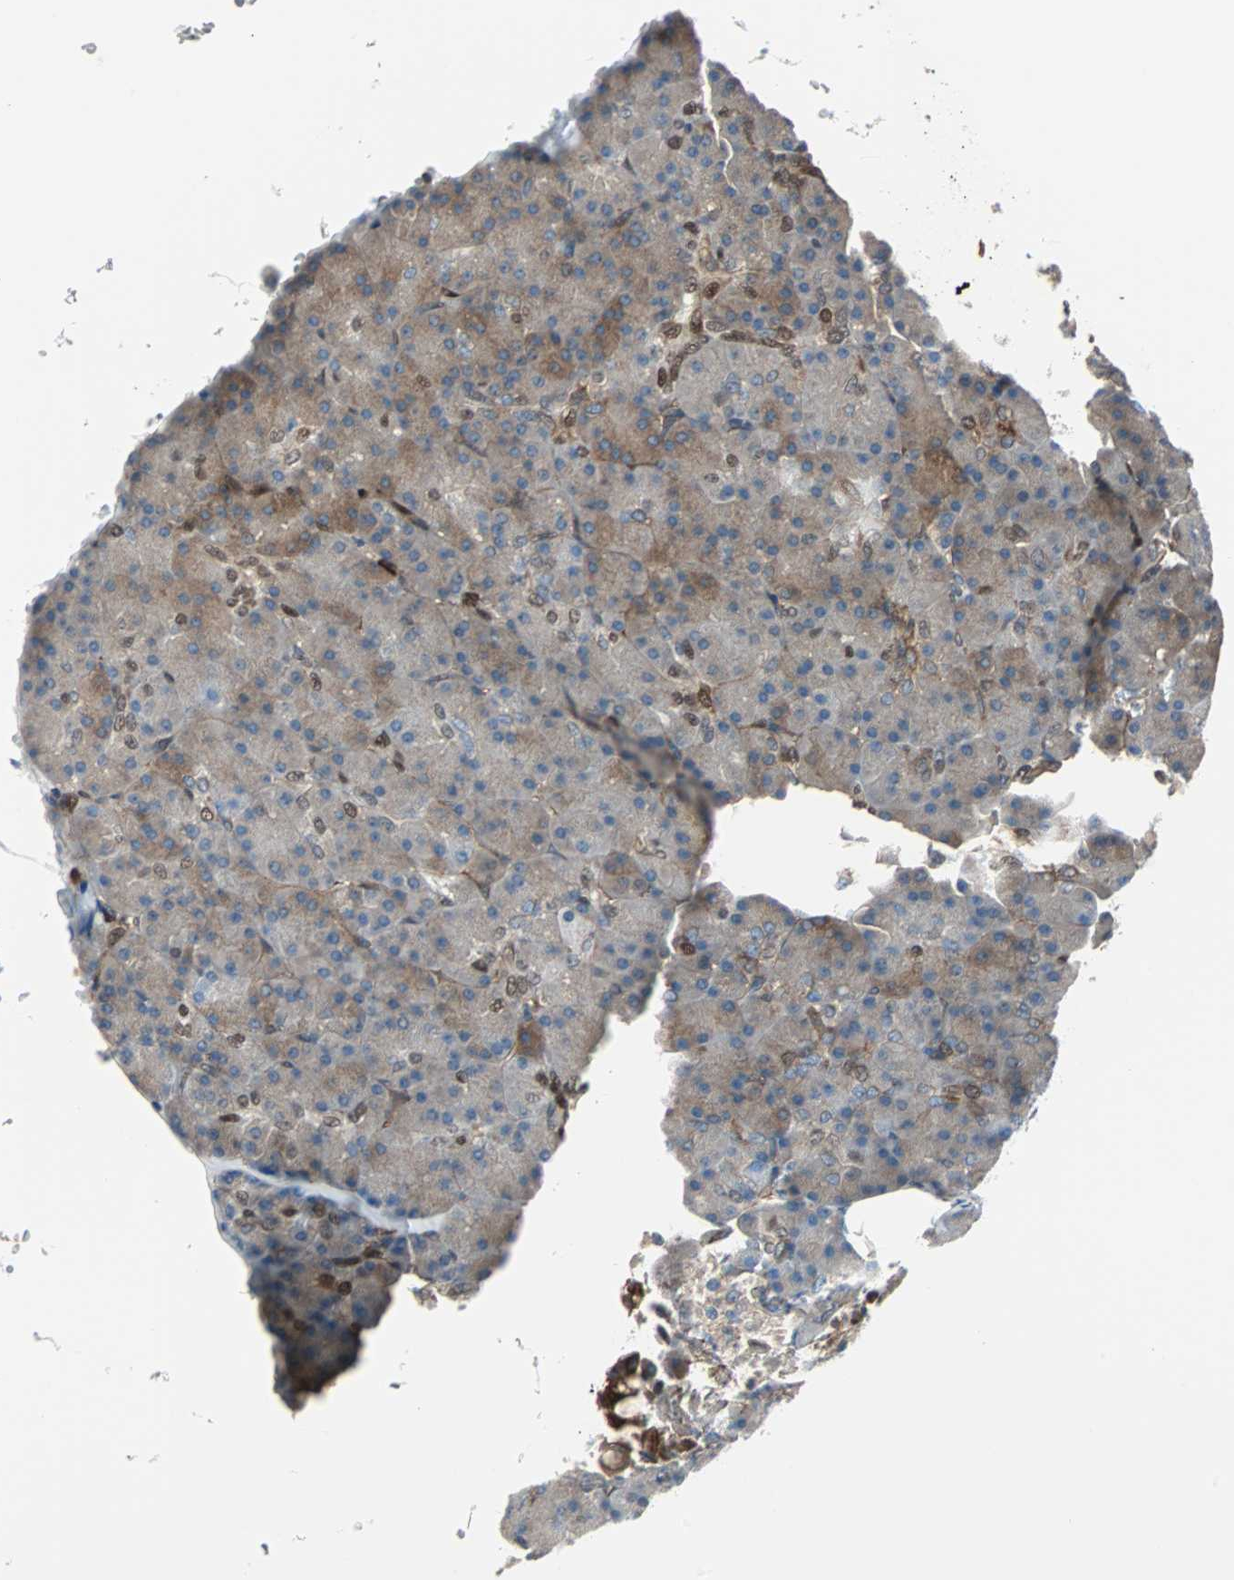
{"staining": {"intensity": "moderate", "quantity": ">75%", "location": "cytoplasmic/membranous"}, "tissue": "pancreas", "cell_type": "Exocrine glandular cells", "image_type": "normal", "snomed": [{"axis": "morphology", "description": "Normal tissue, NOS"}, {"axis": "topography", "description": "Pancreas"}], "caption": "Exocrine glandular cells exhibit medium levels of moderate cytoplasmic/membranous positivity in approximately >75% of cells in benign human pancreas. (DAB = brown stain, brightfield microscopy at high magnification).", "gene": "RELA", "patient": {"sex": "female", "age": 43}}